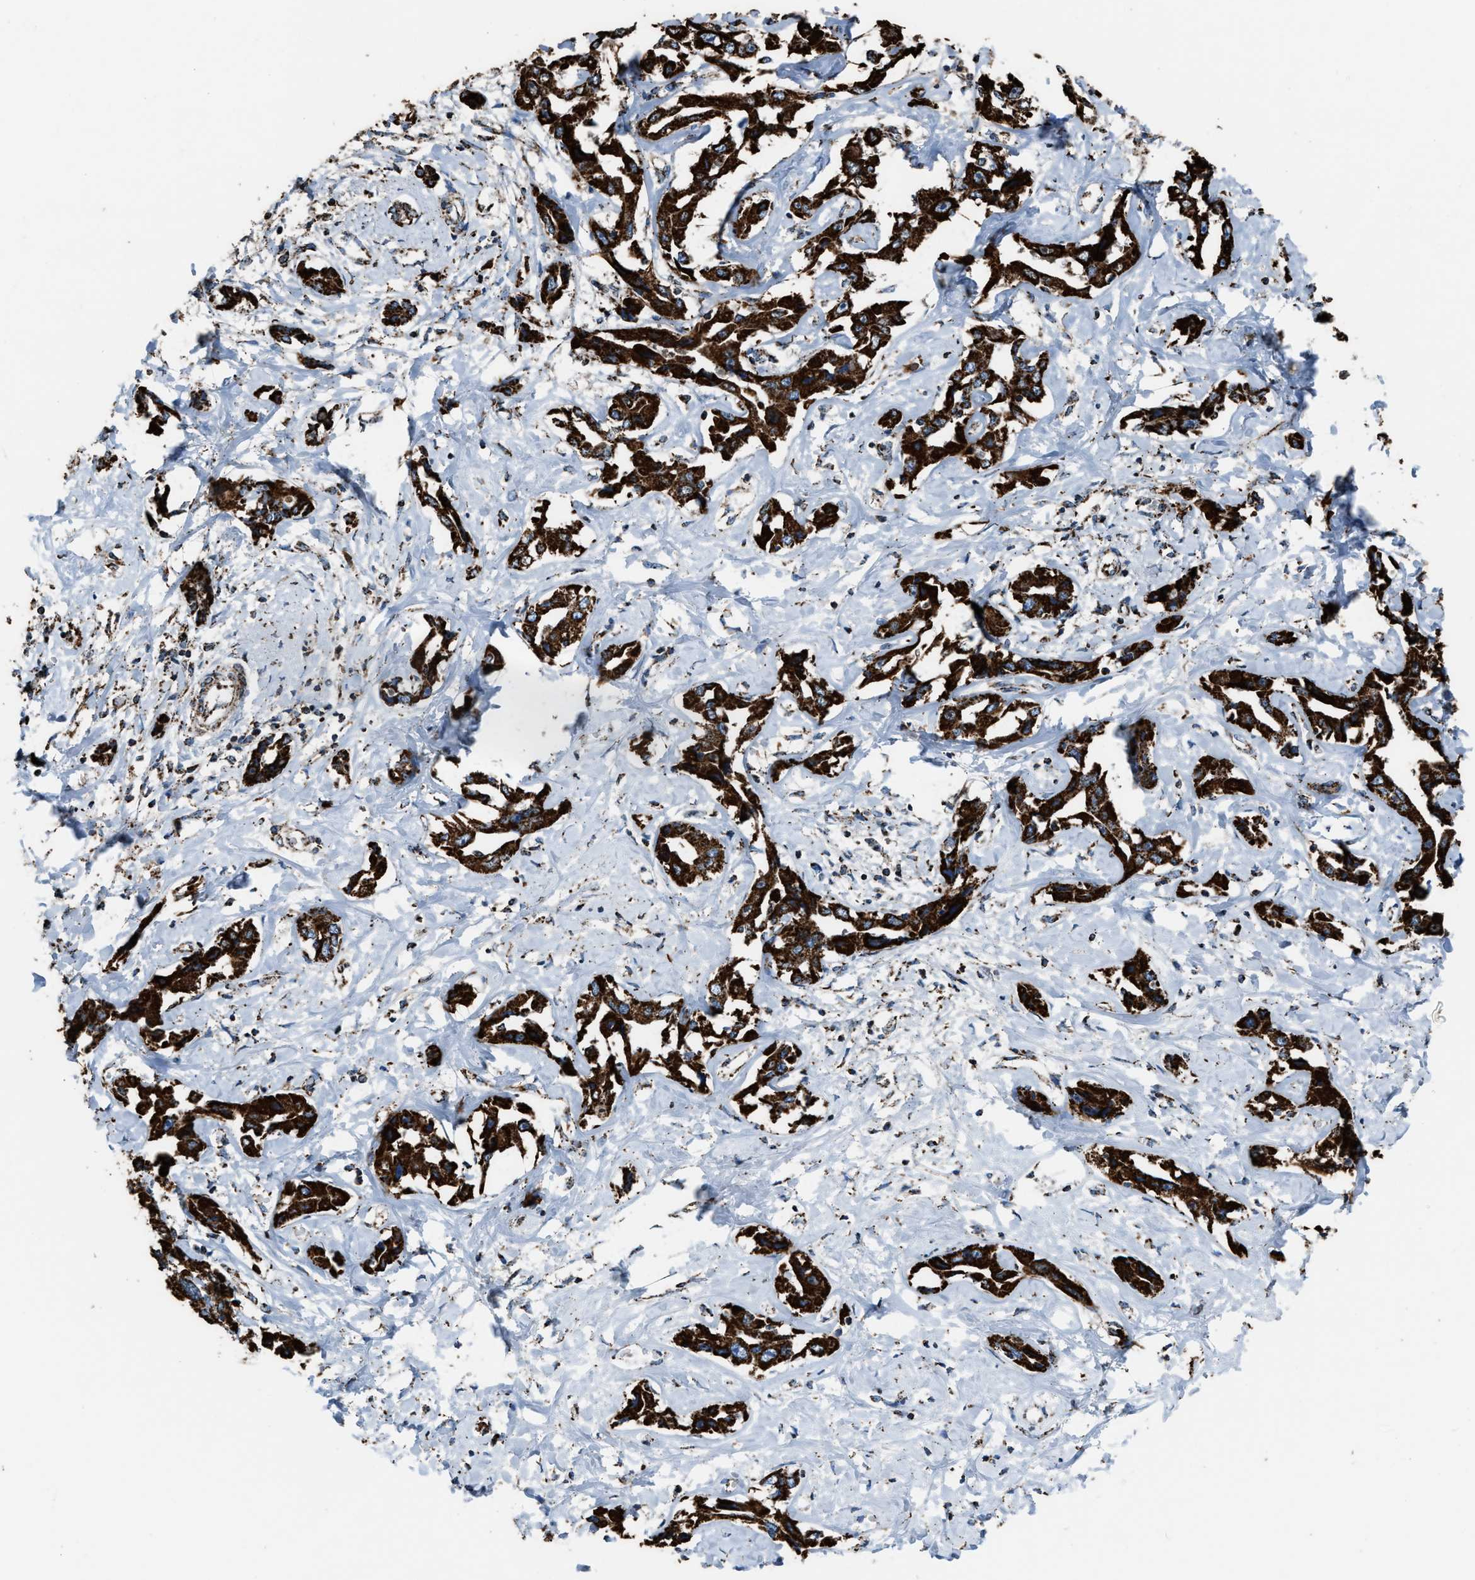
{"staining": {"intensity": "strong", "quantity": ">75%", "location": "cytoplasmic/membranous"}, "tissue": "liver cancer", "cell_type": "Tumor cells", "image_type": "cancer", "snomed": [{"axis": "morphology", "description": "Cholangiocarcinoma"}, {"axis": "topography", "description": "Liver"}], "caption": "Brown immunohistochemical staining in liver cancer (cholangiocarcinoma) demonstrates strong cytoplasmic/membranous positivity in about >75% of tumor cells.", "gene": "MDH2", "patient": {"sex": "male", "age": 59}}